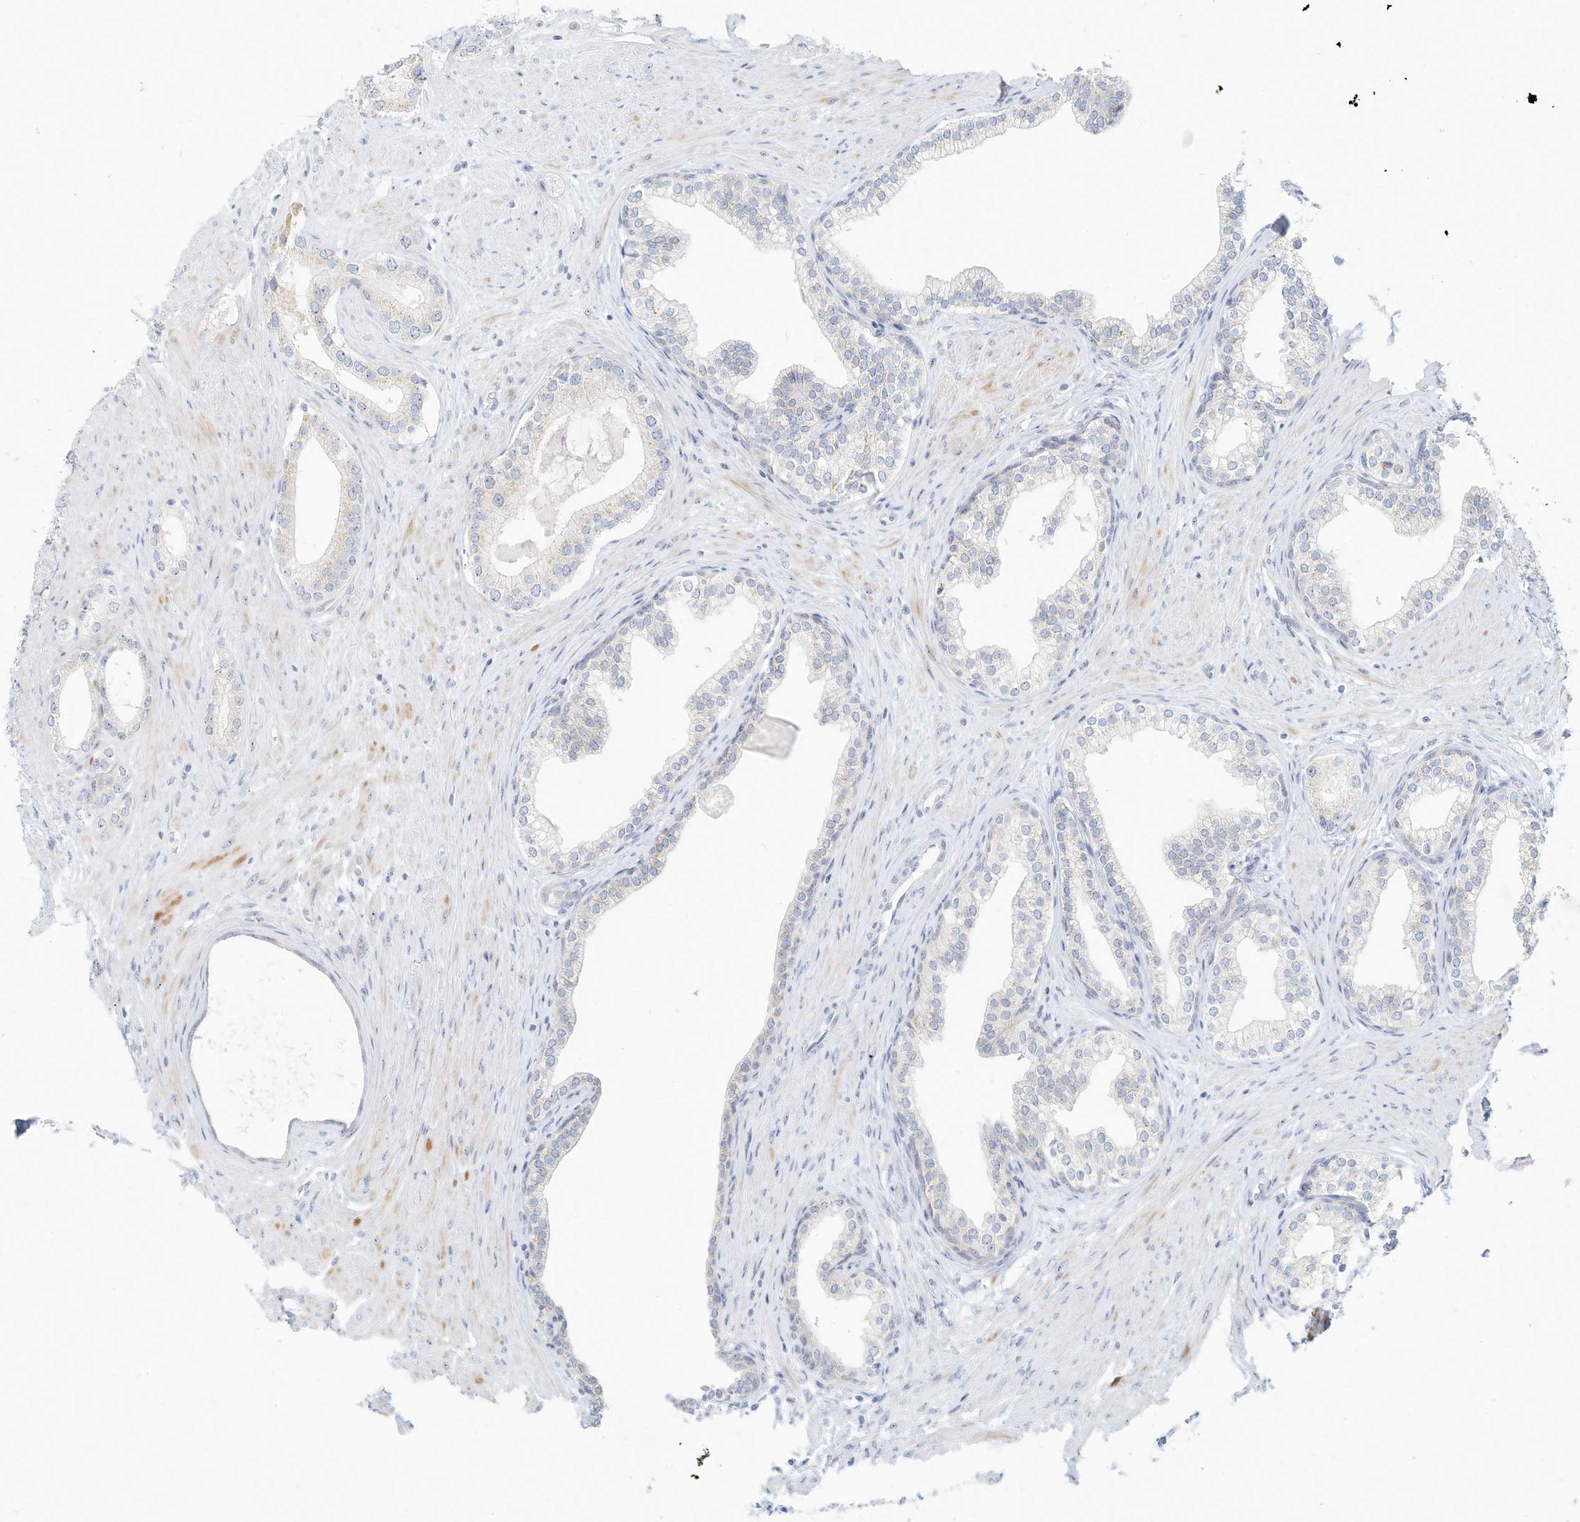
{"staining": {"intensity": "negative", "quantity": "none", "location": "none"}, "tissue": "prostate cancer", "cell_type": "Tumor cells", "image_type": "cancer", "snomed": [{"axis": "morphology", "description": "Adenocarcinoma, High grade"}, {"axis": "topography", "description": "Prostate"}], "caption": "Prostate high-grade adenocarcinoma was stained to show a protein in brown. There is no significant staining in tumor cells. Brightfield microscopy of immunohistochemistry stained with DAB (brown) and hematoxylin (blue), captured at high magnification.", "gene": "PAK6", "patient": {"sex": "male", "age": 63}}